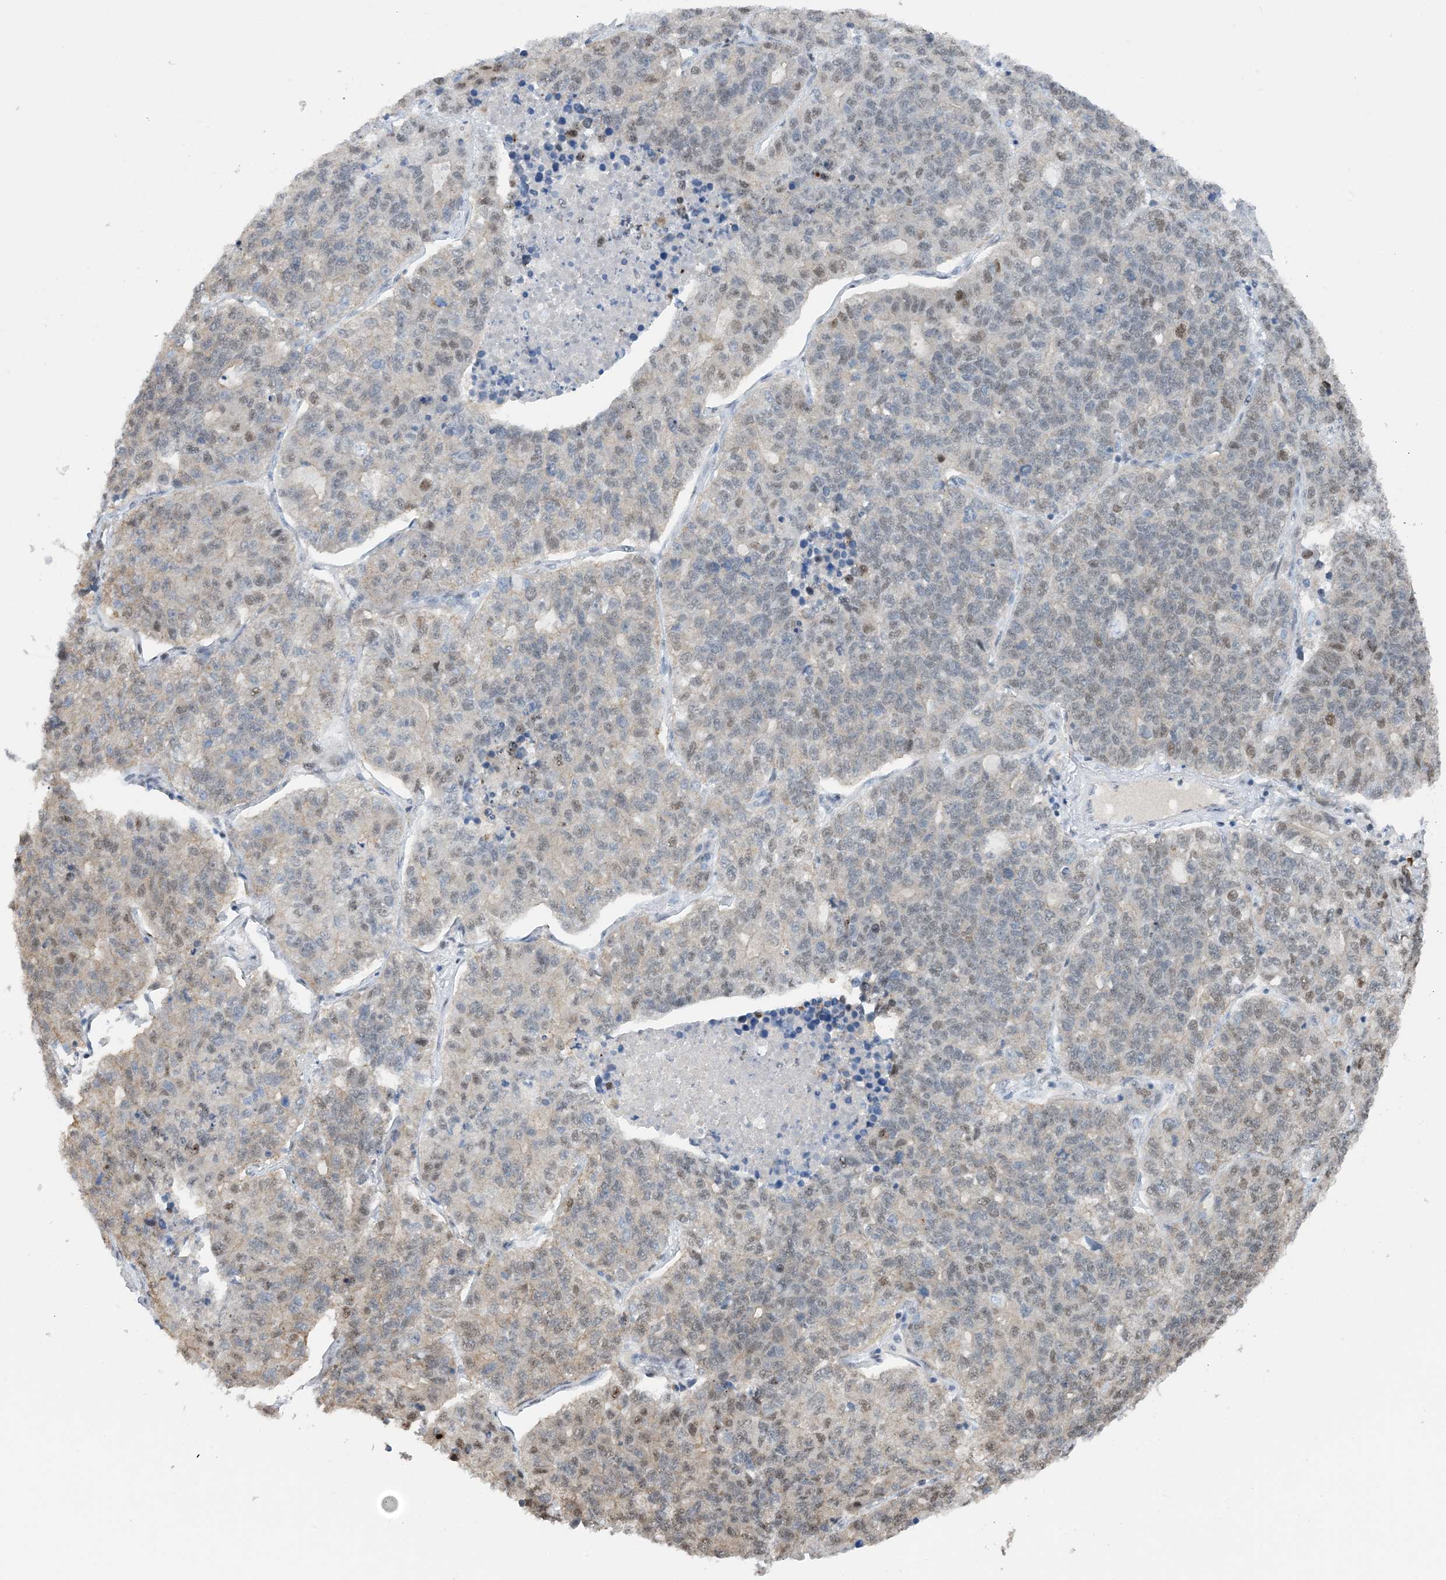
{"staining": {"intensity": "weak", "quantity": "<25%", "location": "nuclear"}, "tissue": "lung cancer", "cell_type": "Tumor cells", "image_type": "cancer", "snomed": [{"axis": "morphology", "description": "Adenocarcinoma, NOS"}, {"axis": "topography", "description": "Lung"}], "caption": "Lung cancer (adenocarcinoma) was stained to show a protein in brown. There is no significant expression in tumor cells. (Immunohistochemistry (ihc), brightfield microscopy, high magnification).", "gene": "HEMK1", "patient": {"sex": "male", "age": 49}}